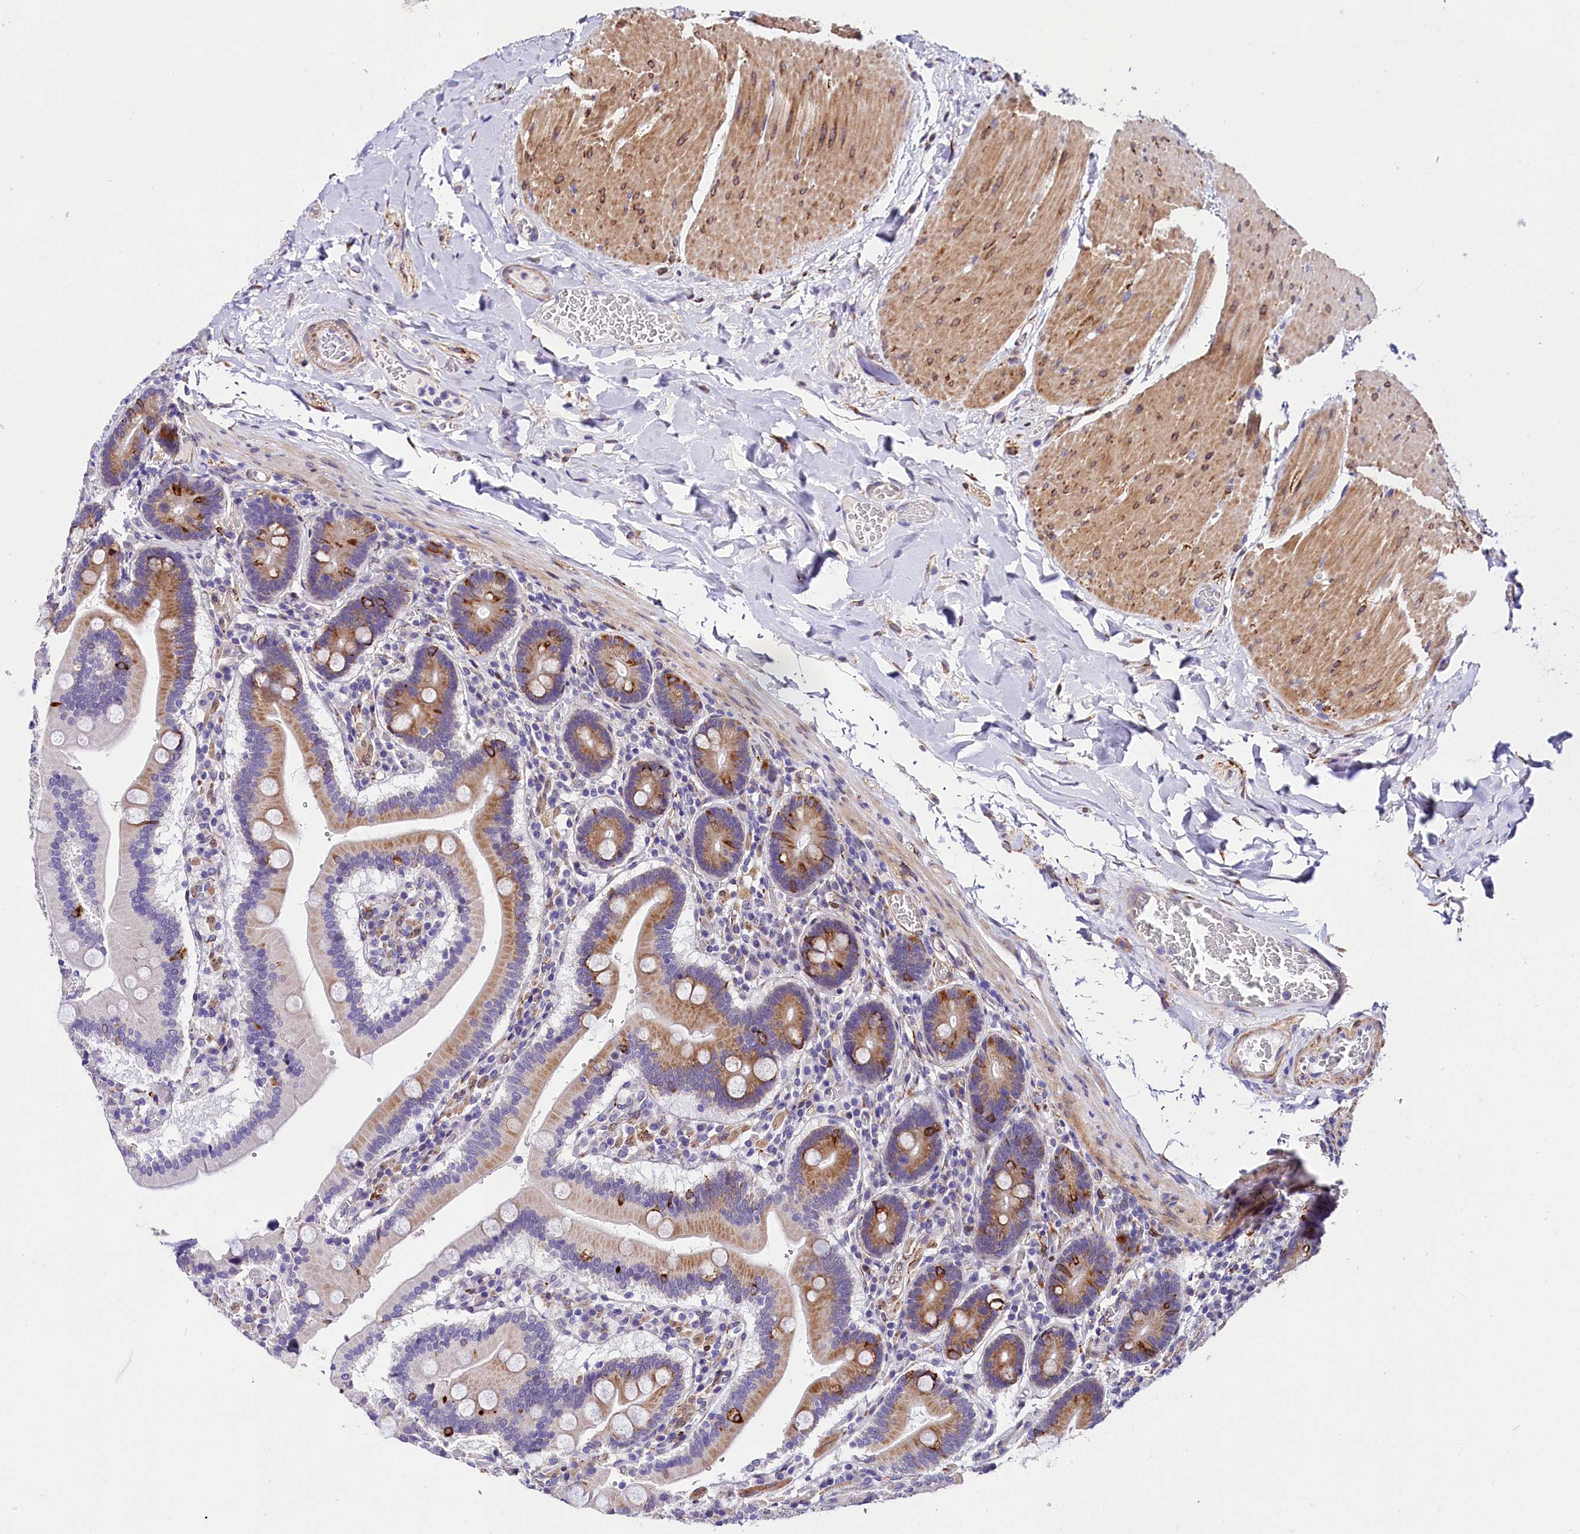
{"staining": {"intensity": "moderate", "quantity": ">75%", "location": "cytoplasmic/membranous"}, "tissue": "duodenum", "cell_type": "Glandular cells", "image_type": "normal", "snomed": [{"axis": "morphology", "description": "Normal tissue, NOS"}, {"axis": "topography", "description": "Duodenum"}], "caption": "Immunohistochemistry (DAB) staining of unremarkable duodenum reveals moderate cytoplasmic/membranous protein positivity in approximately >75% of glandular cells.", "gene": "ITGA1", "patient": {"sex": "female", "age": 62}}